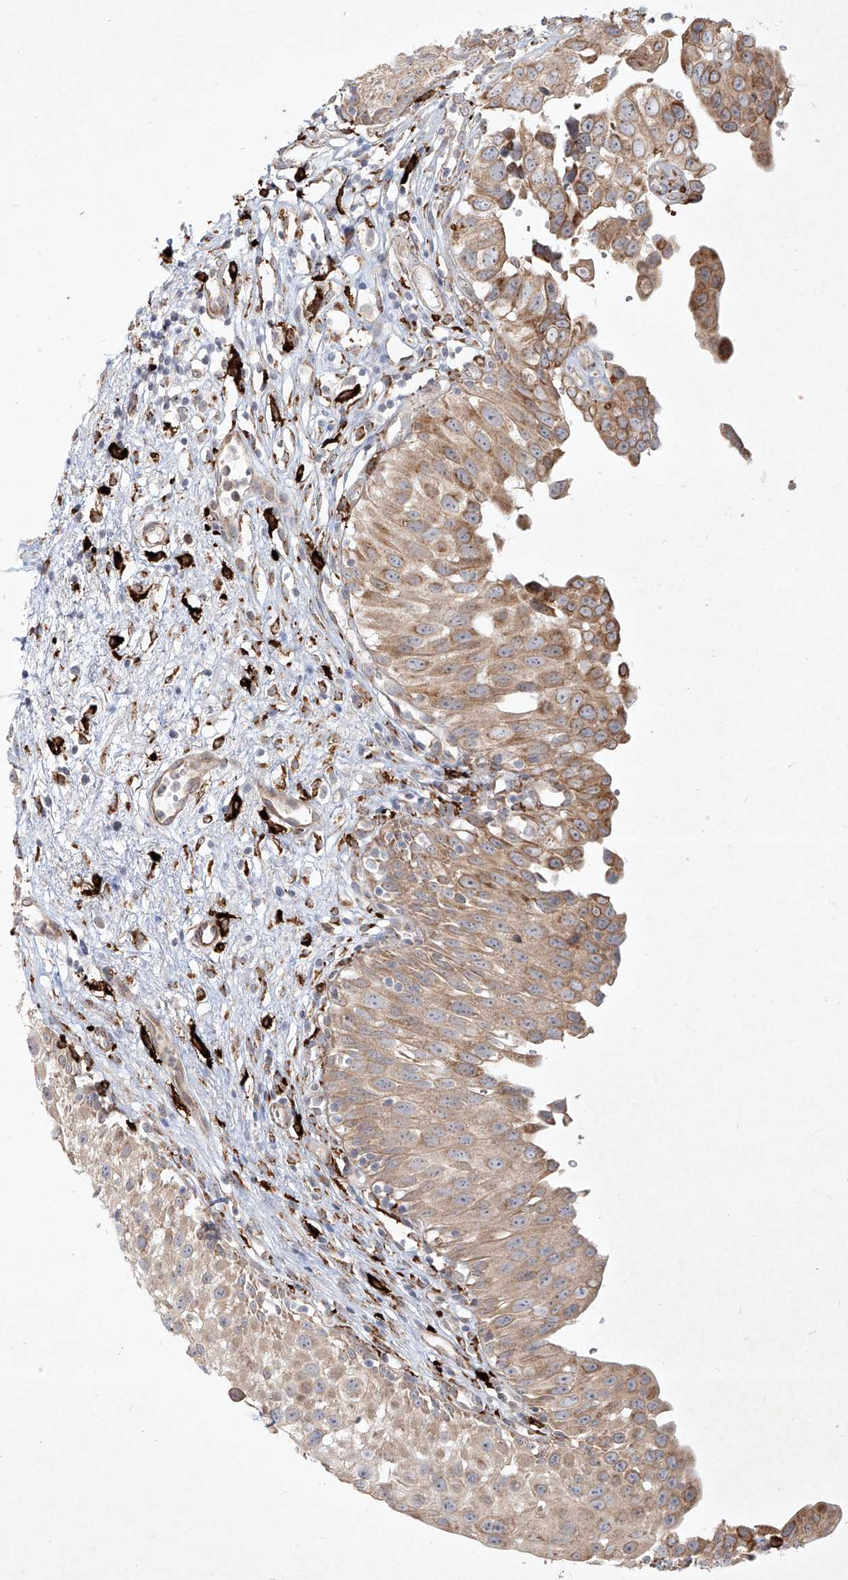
{"staining": {"intensity": "moderate", "quantity": "25%-75%", "location": "cytoplasmic/membranous"}, "tissue": "urinary bladder", "cell_type": "Urothelial cells", "image_type": "normal", "snomed": [{"axis": "morphology", "description": "Normal tissue, NOS"}, {"axis": "topography", "description": "Urinary bladder"}], "caption": "High-power microscopy captured an immunohistochemistry micrograph of benign urinary bladder, revealing moderate cytoplasmic/membranous positivity in about 25%-75% of urothelial cells.", "gene": "CD209", "patient": {"sex": "male", "age": 51}}